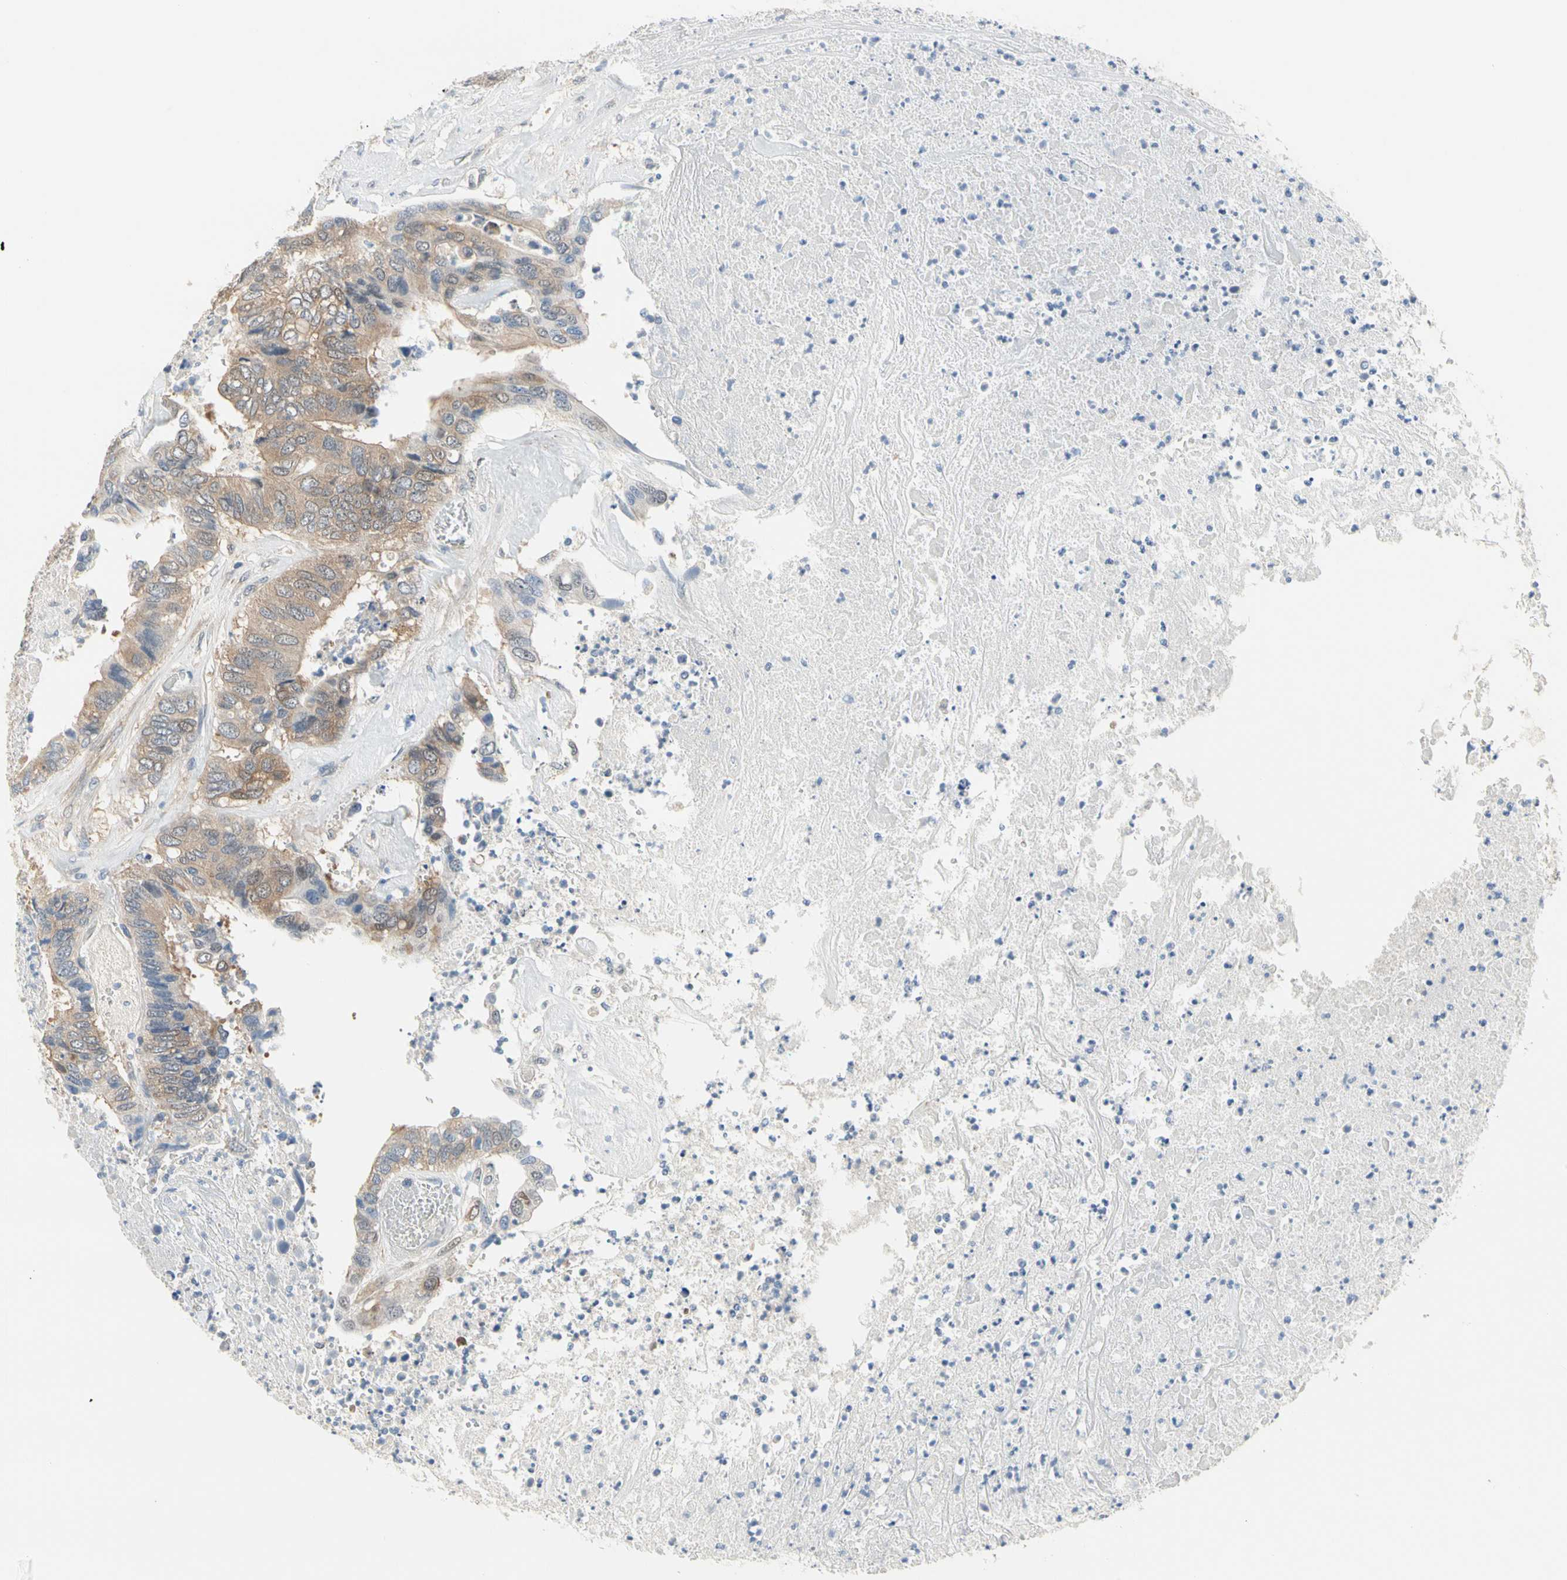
{"staining": {"intensity": "moderate", "quantity": ">75%", "location": "cytoplasmic/membranous"}, "tissue": "colorectal cancer", "cell_type": "Tumor cells", "image_type": "cancer", "snomed": [{"axis": "morphology", "description": "Adenocarcinoma, NOS"}, {"axis": "topography", "description": "Rectum"}], "caption": "Adenocarcinoma (colorectal) stained with a brown dye displays moderate cytoplasmic/membranous positive expression in approximately >75% of tumor cells.", "gene": "MPI", "patient": {"sex": "male", "age": 55}}